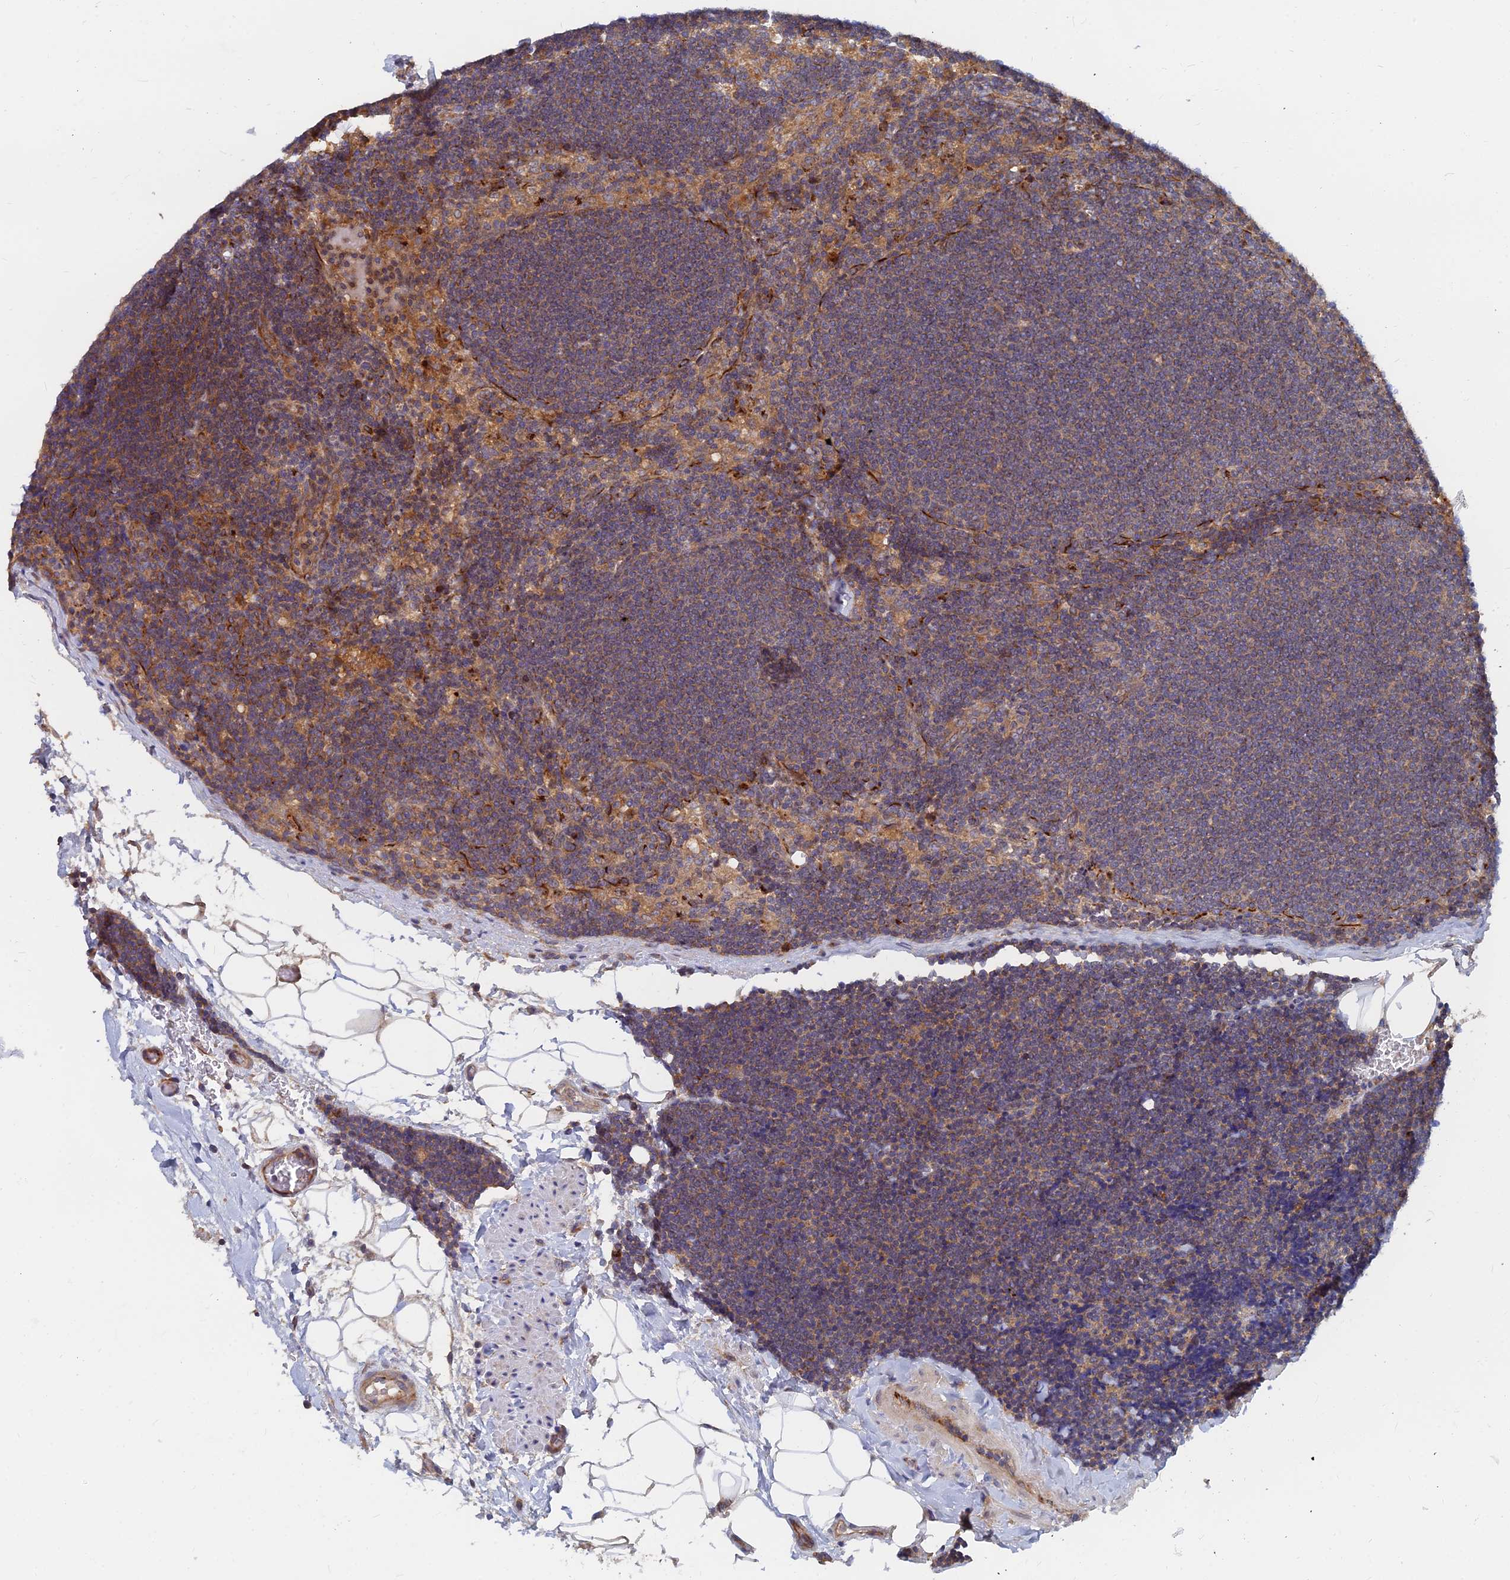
{"staining": {"intensity": "weak", "quantity": "25%-75%", "location": "cytoplasmic/membranous"}, "tissue": "lymph node", "cell_type": "Non-germinal center cells", "image_type": "normal", "snomed": [{"axis": "morphology", "description": "Normal tissue, NOS"}, {"axis": "topography", "description": "Lymph node"}], "caption": "Unremarkable lymph node exhibits weak cytoplasmic/membranous positivity in approximately 25%-75% of non-germinal center cells, visualized by immunohistochemistry.", "gene": "CCZ1B", "patient": {"sex": "male", "age": 24}}